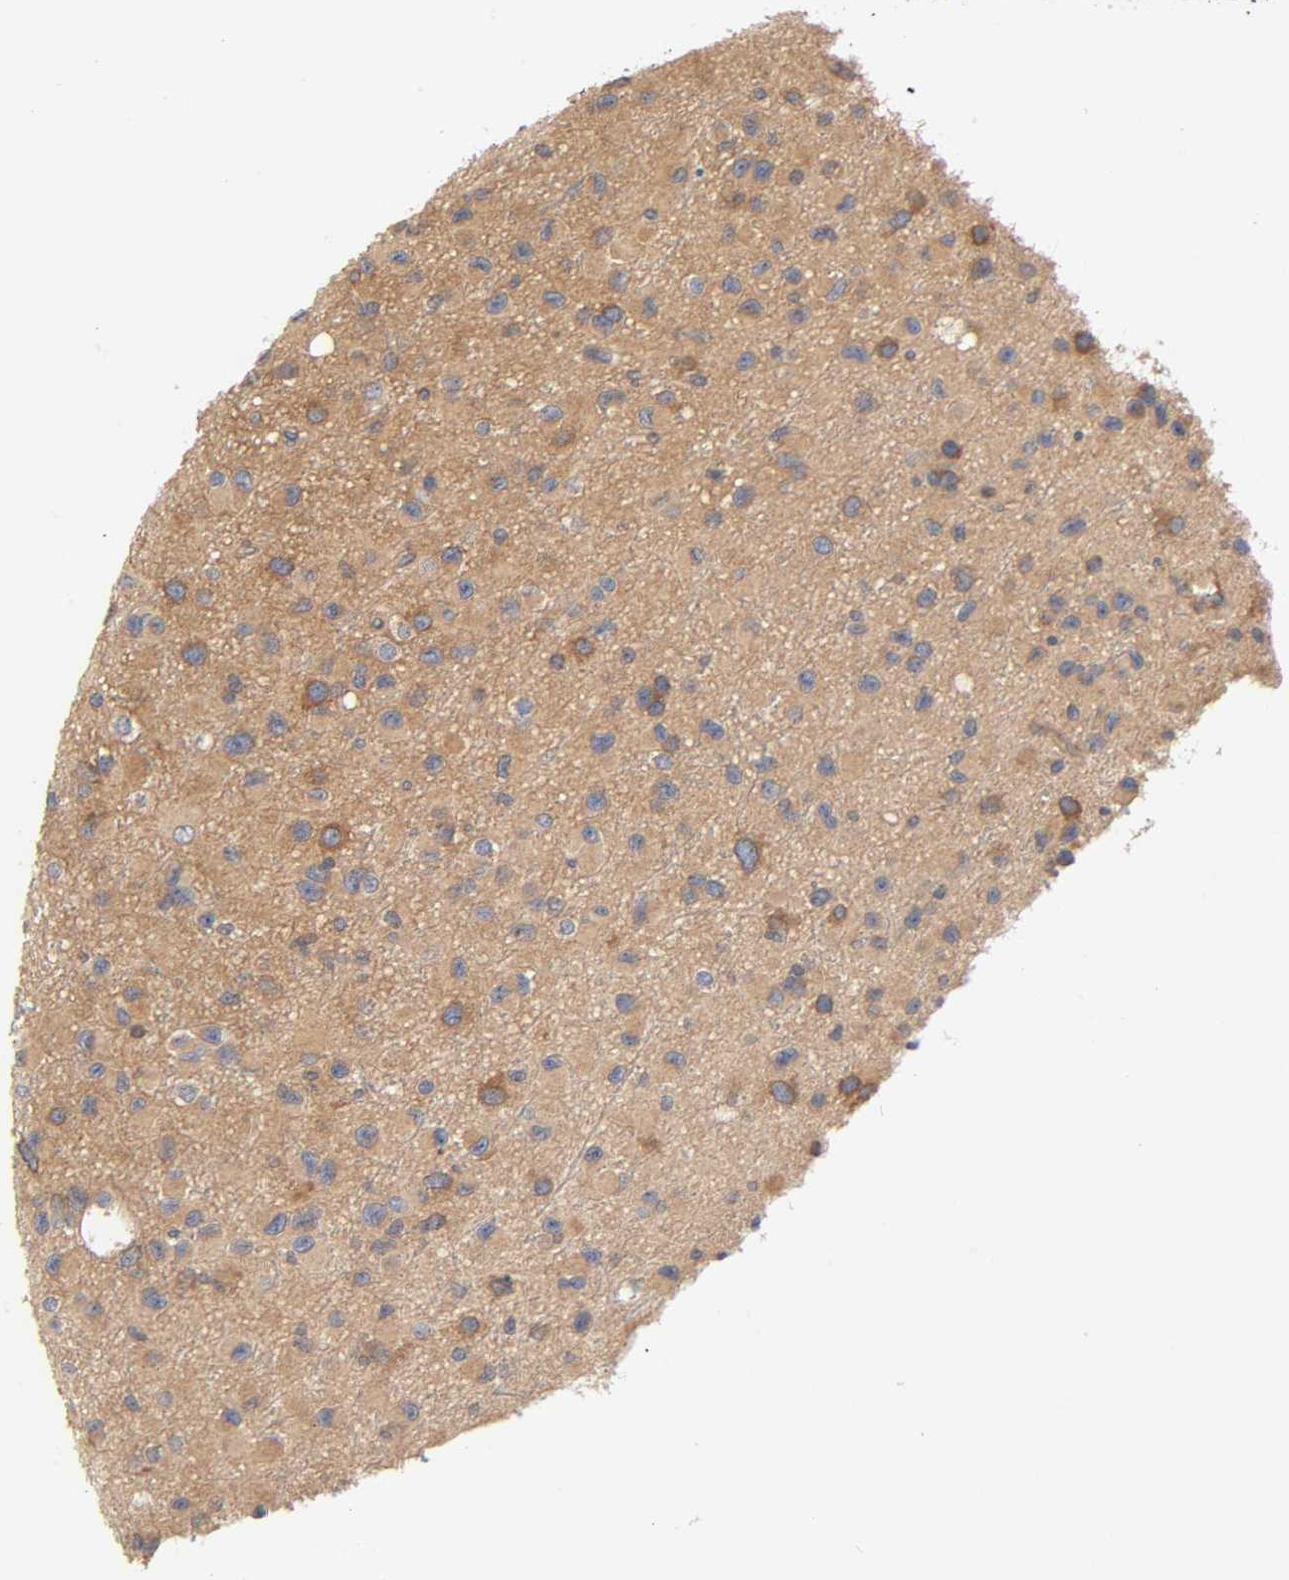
{"staining": {"intensity": "moderate", "quantity": ">75%", "location": "cytoplasmic/membranous"}, "tissue": "glioma", "cell_type": "Tumor cells", "image_type": "cancer", "snomed": [{"axis": "morphology", "description": "Glioma, malignant, Low grade"}, {"axis": "topography", "description": "Brain"}], "caption": "Glioma stained with DAB (3,3'-diaminobenzidine) IHC reveals medium levels of moderate cytoplasmic/membranous staining in about >75% of tumor cells. (DAB IHC with brightfield microscopy, high magnification).", "gene": "STRN3", "patient": {"sex": "male", "age": 42}}